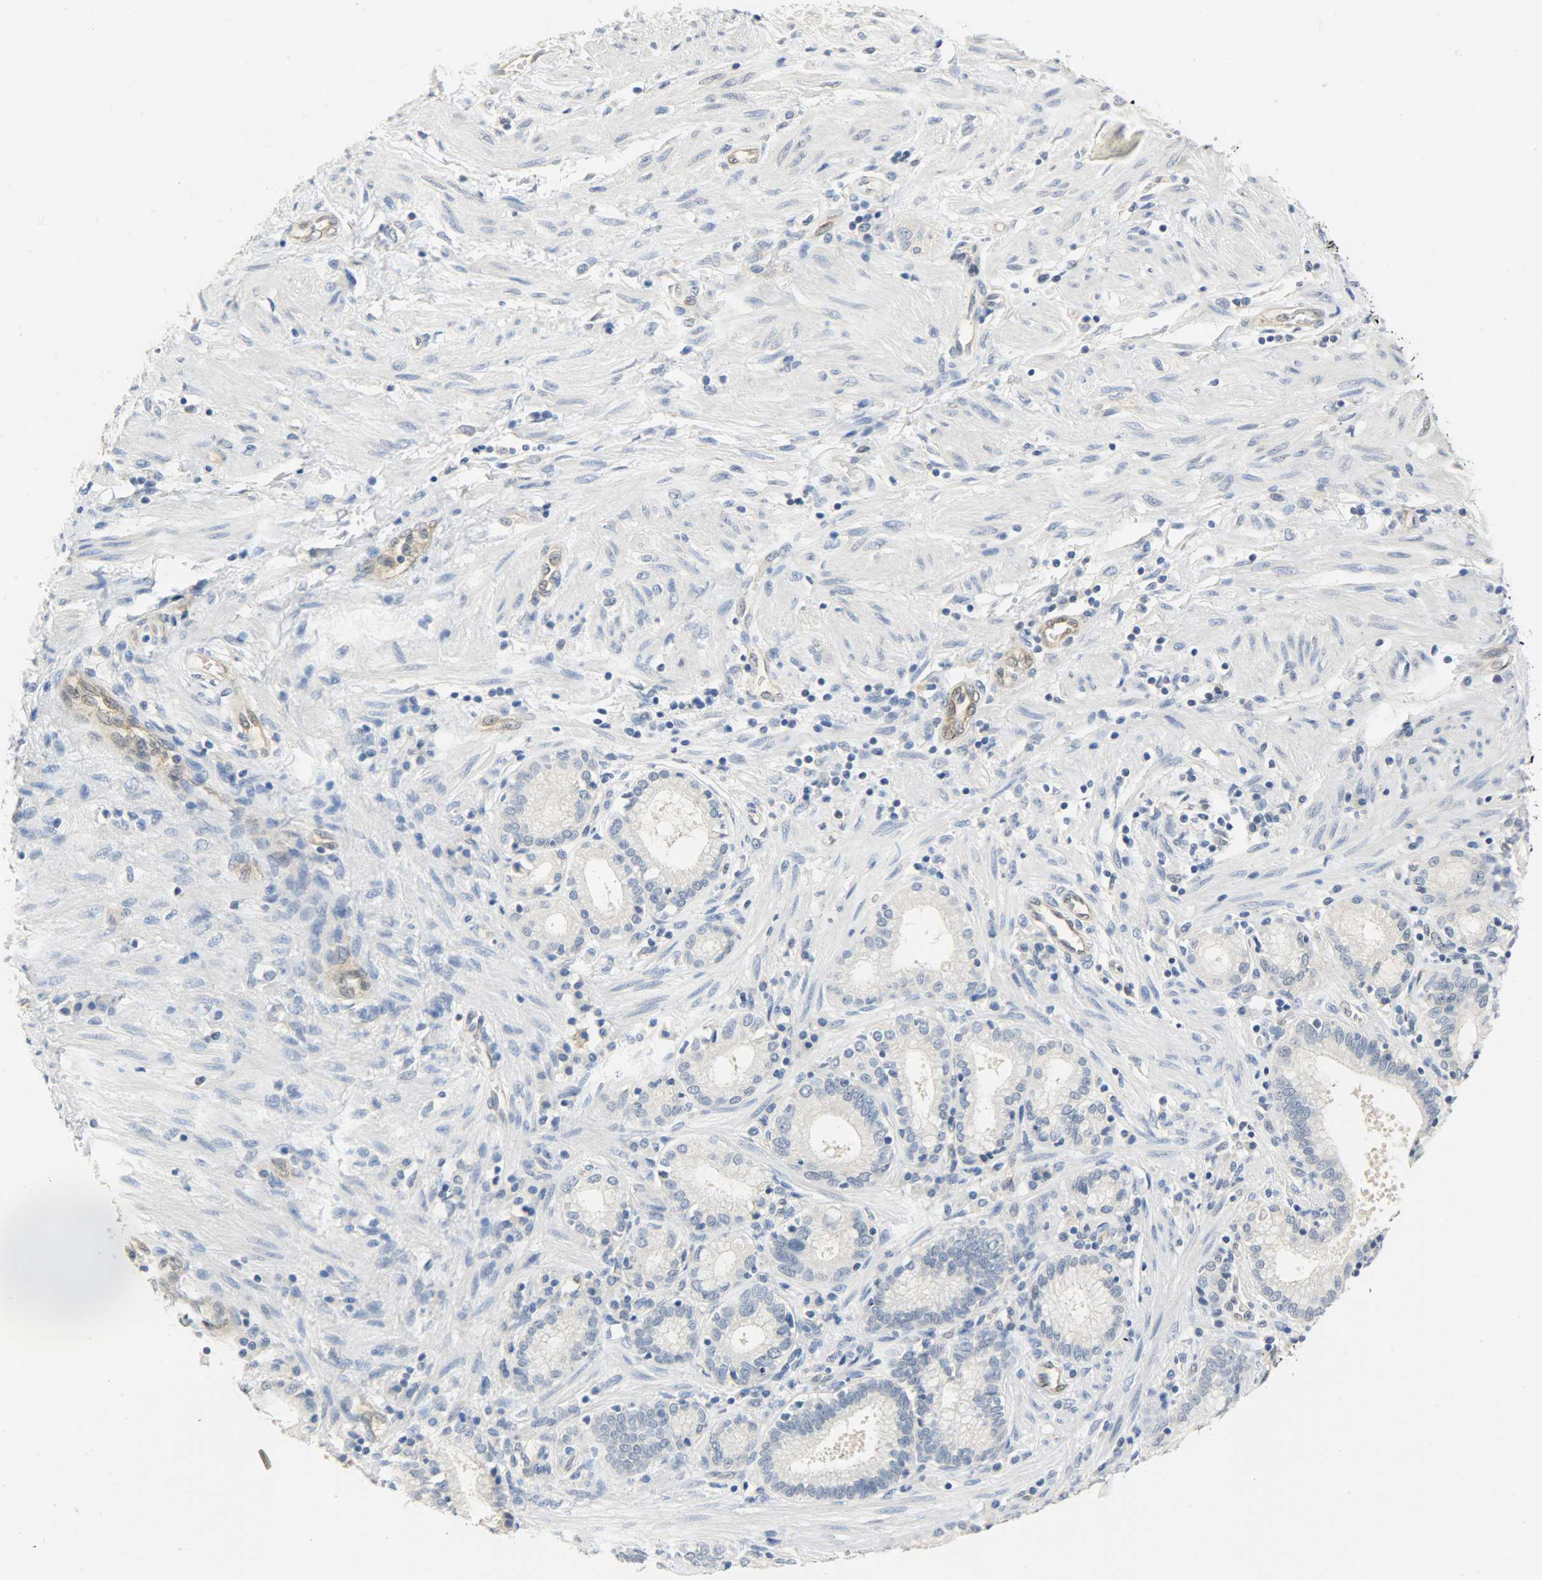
{"staining": {"intensity": "negative", "quantity": "none", "location": "none"}, "tissue": "pancreatic cancer", "cell_type": "Tumor cells", "image_type": "cancer", "snomed": [{"axis": "morphology", "description": "Adenocarcinoma, NOS"}, {"axis": "topography", "description": "Pancreas"}], "caption": "An image of adenocarcinoma (pancreatic) stained for a protein shows no brown staining in tumor cells. (Immunohistochemistry (ihc), brightfield microscopy, high magnification).", "gene": "FKBP1A", "patient": {"sex": "female", "age": 48}}